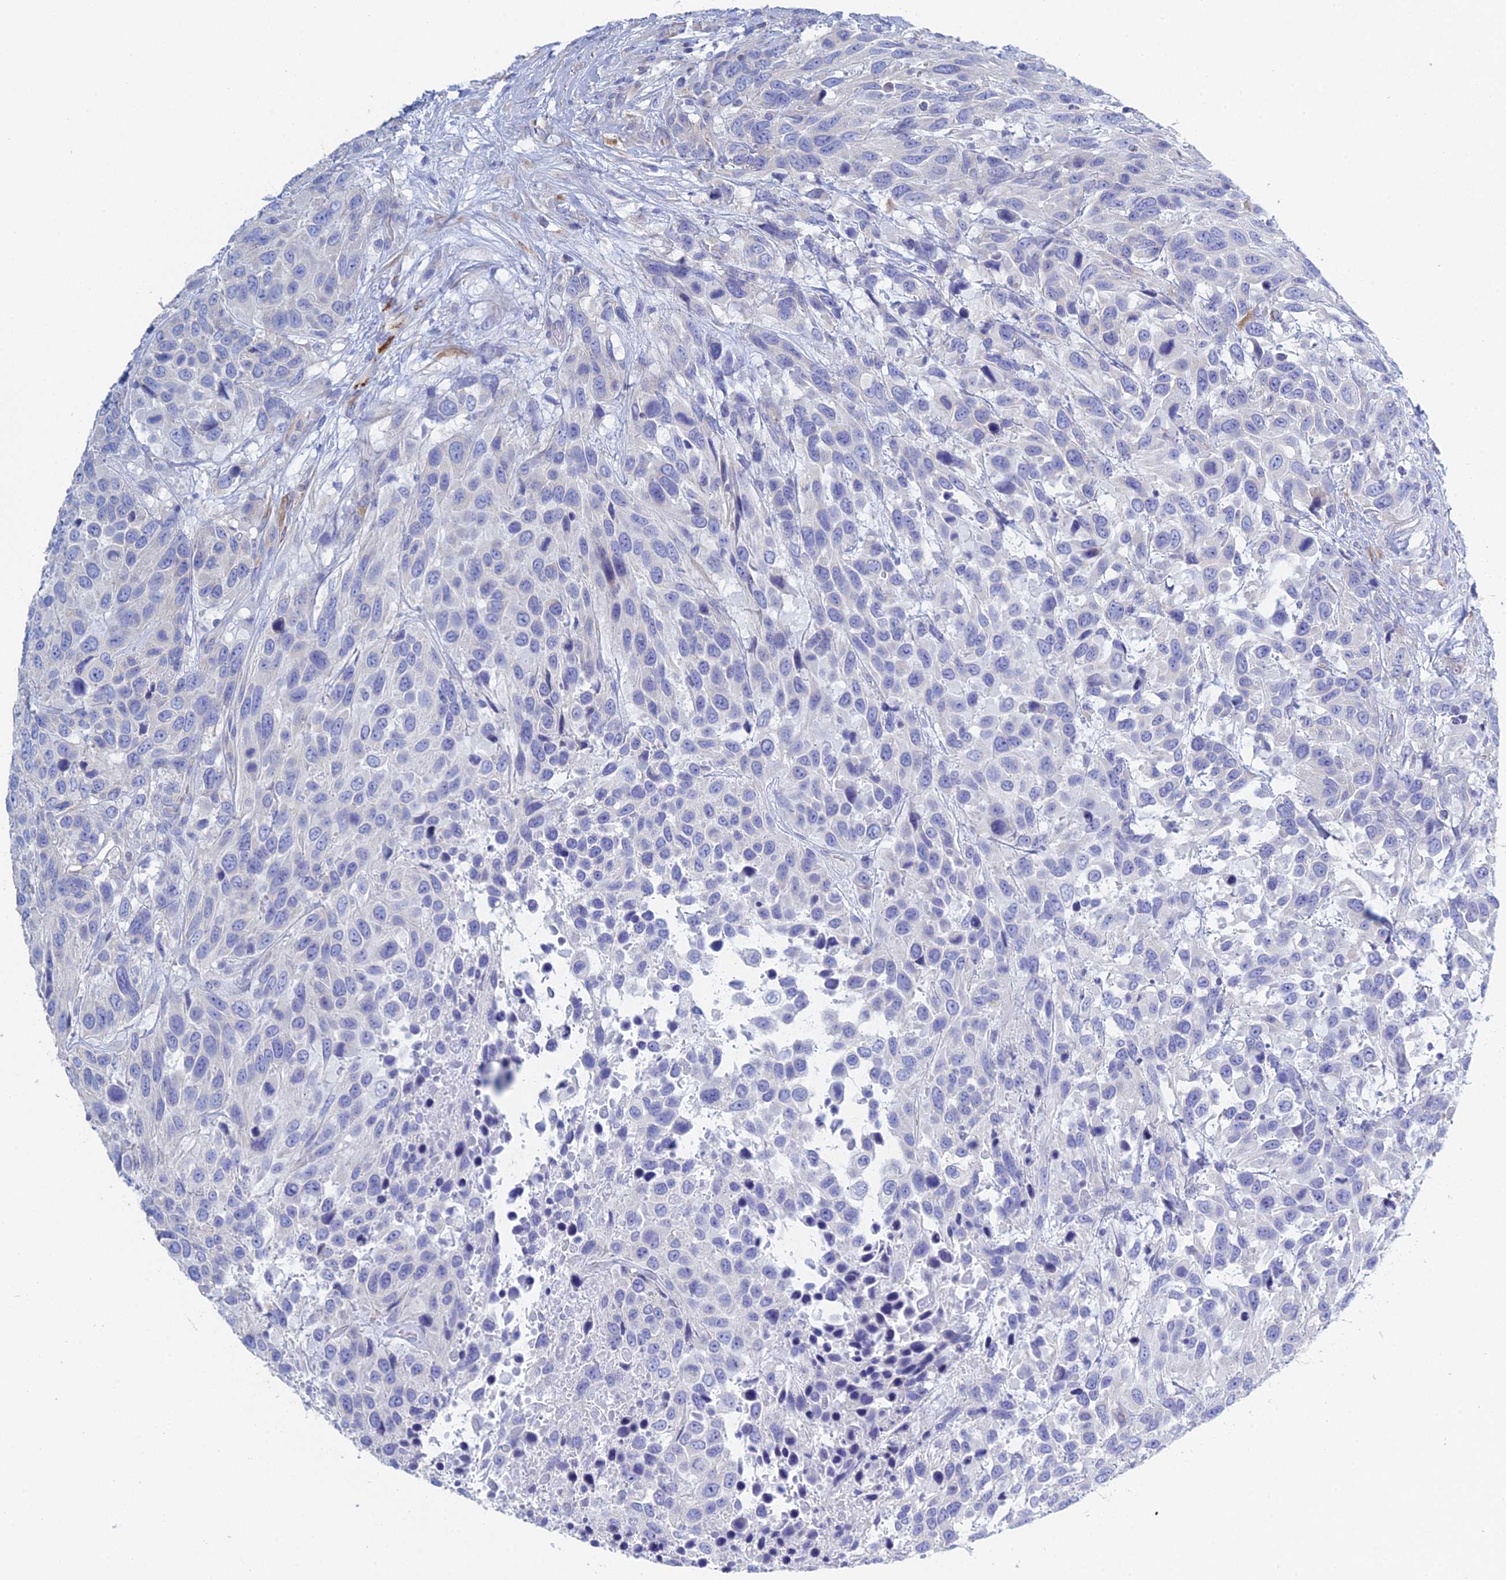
{"staining": {"intensity": "negative", "quantity": "none", "location": "none"}, "tissue": "urothelial cancer", "cell_type": "Tumor cells", "image_type": "cancer", "snomed": [{"axis": "morphology", "description": "Urothelial carcinoma, High grade"}, {"axis": "topography", "description": "Urinary bladder"}], "caption": "There is no significant staining in tumor cells of urothelial carcinoma (high-grade).", "gene": "PCDHA8", "patient": {"sex": "female", "age": 70}}